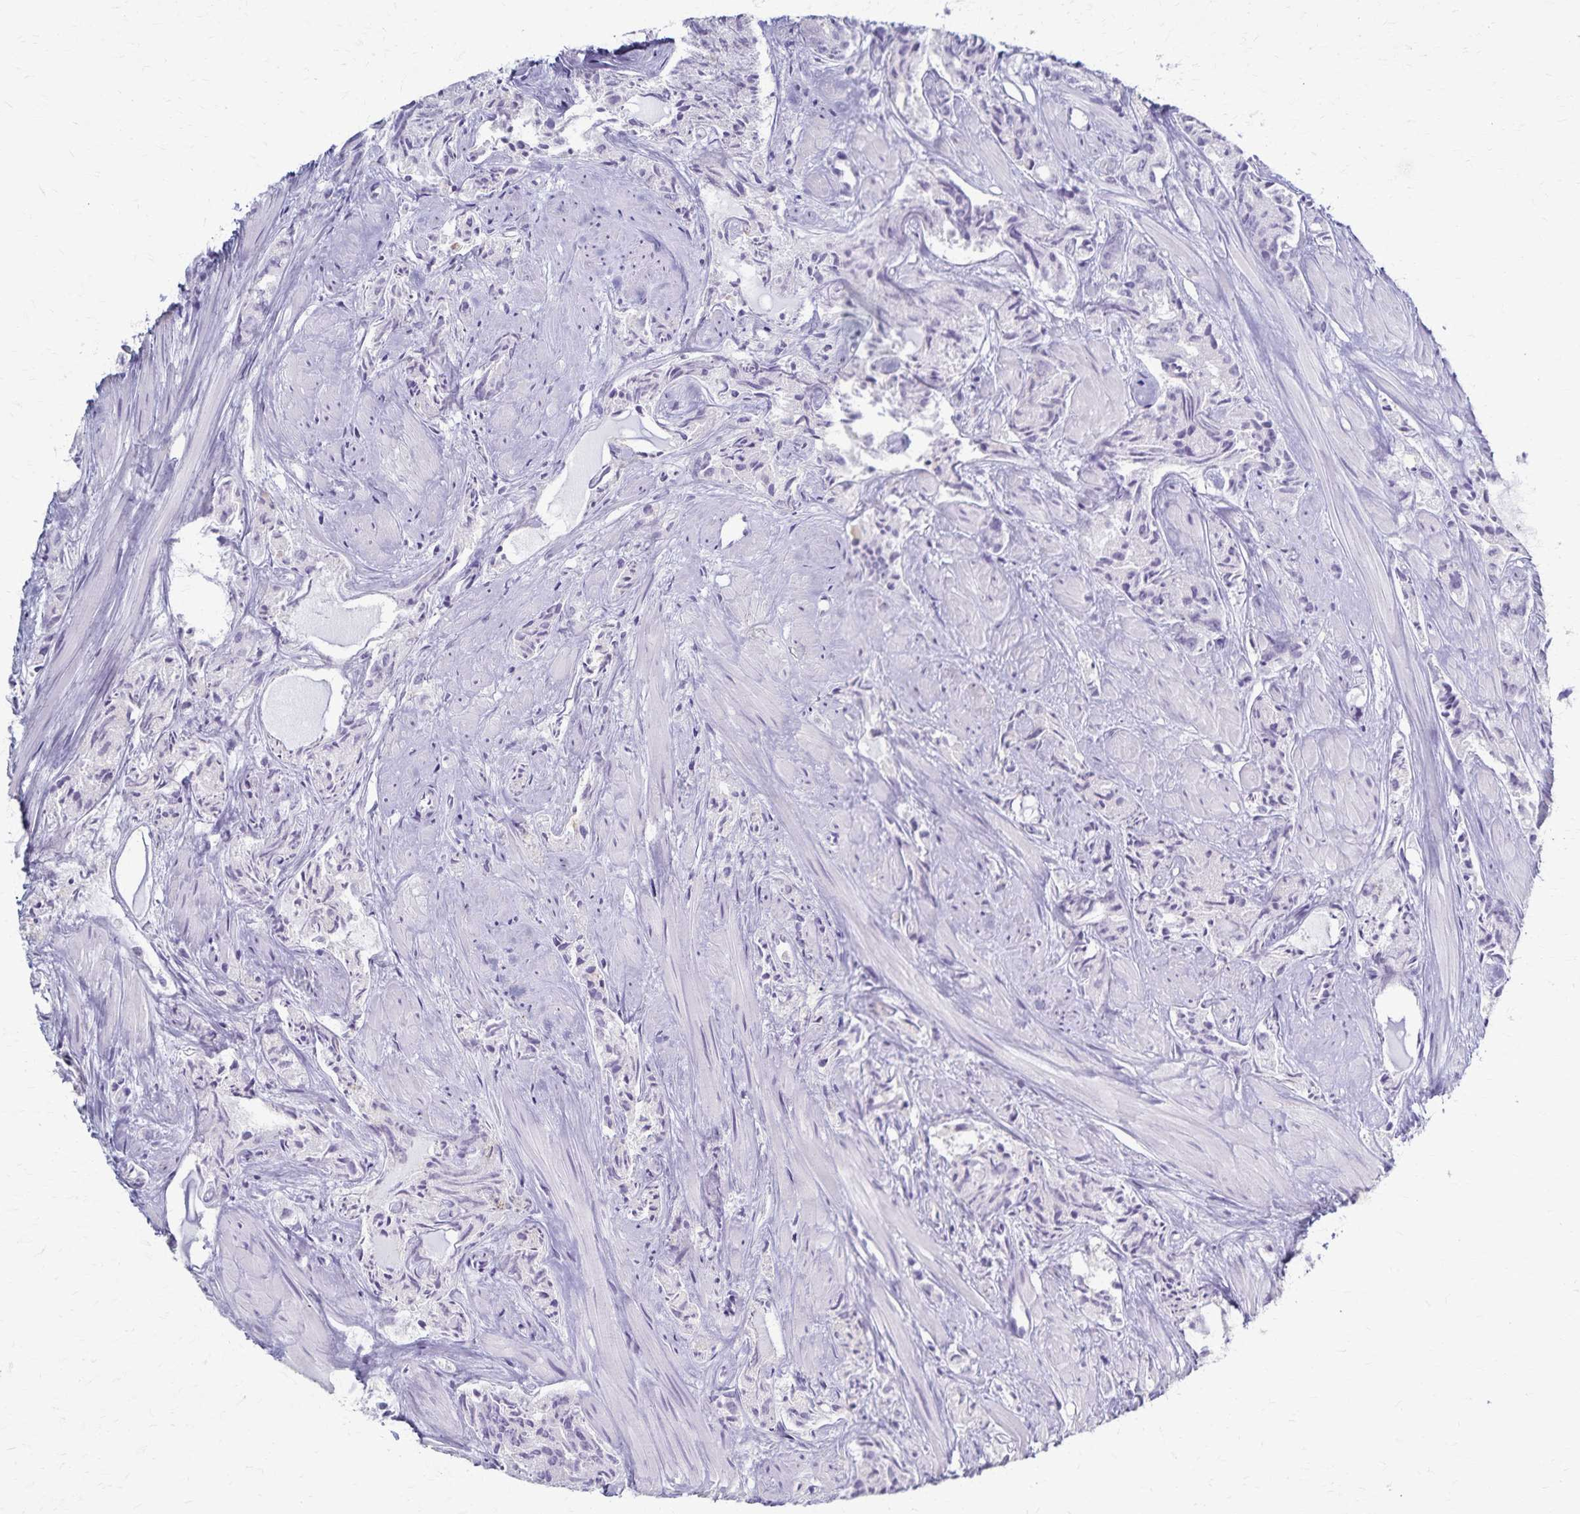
{"staining": {"intensity": "negative", "quantity": "none", "location": "none"}, "tissue": "prostate cancer", "cell_type": "Tumor cells", "image_type": "cancer", "snomed": [{"axis": "morphology", "description": "Adenocarcinoma, High grade"}, {"axis": "topography", "description": "Prostate"}], "caption": "There is no significant staining in tumor cells of prostate high-grade adenocarcinoma. (DAB IHC with hematoxylin counter stain).", "gene": "TMEM60", "patient": {"sex": "male", "age": 58}}